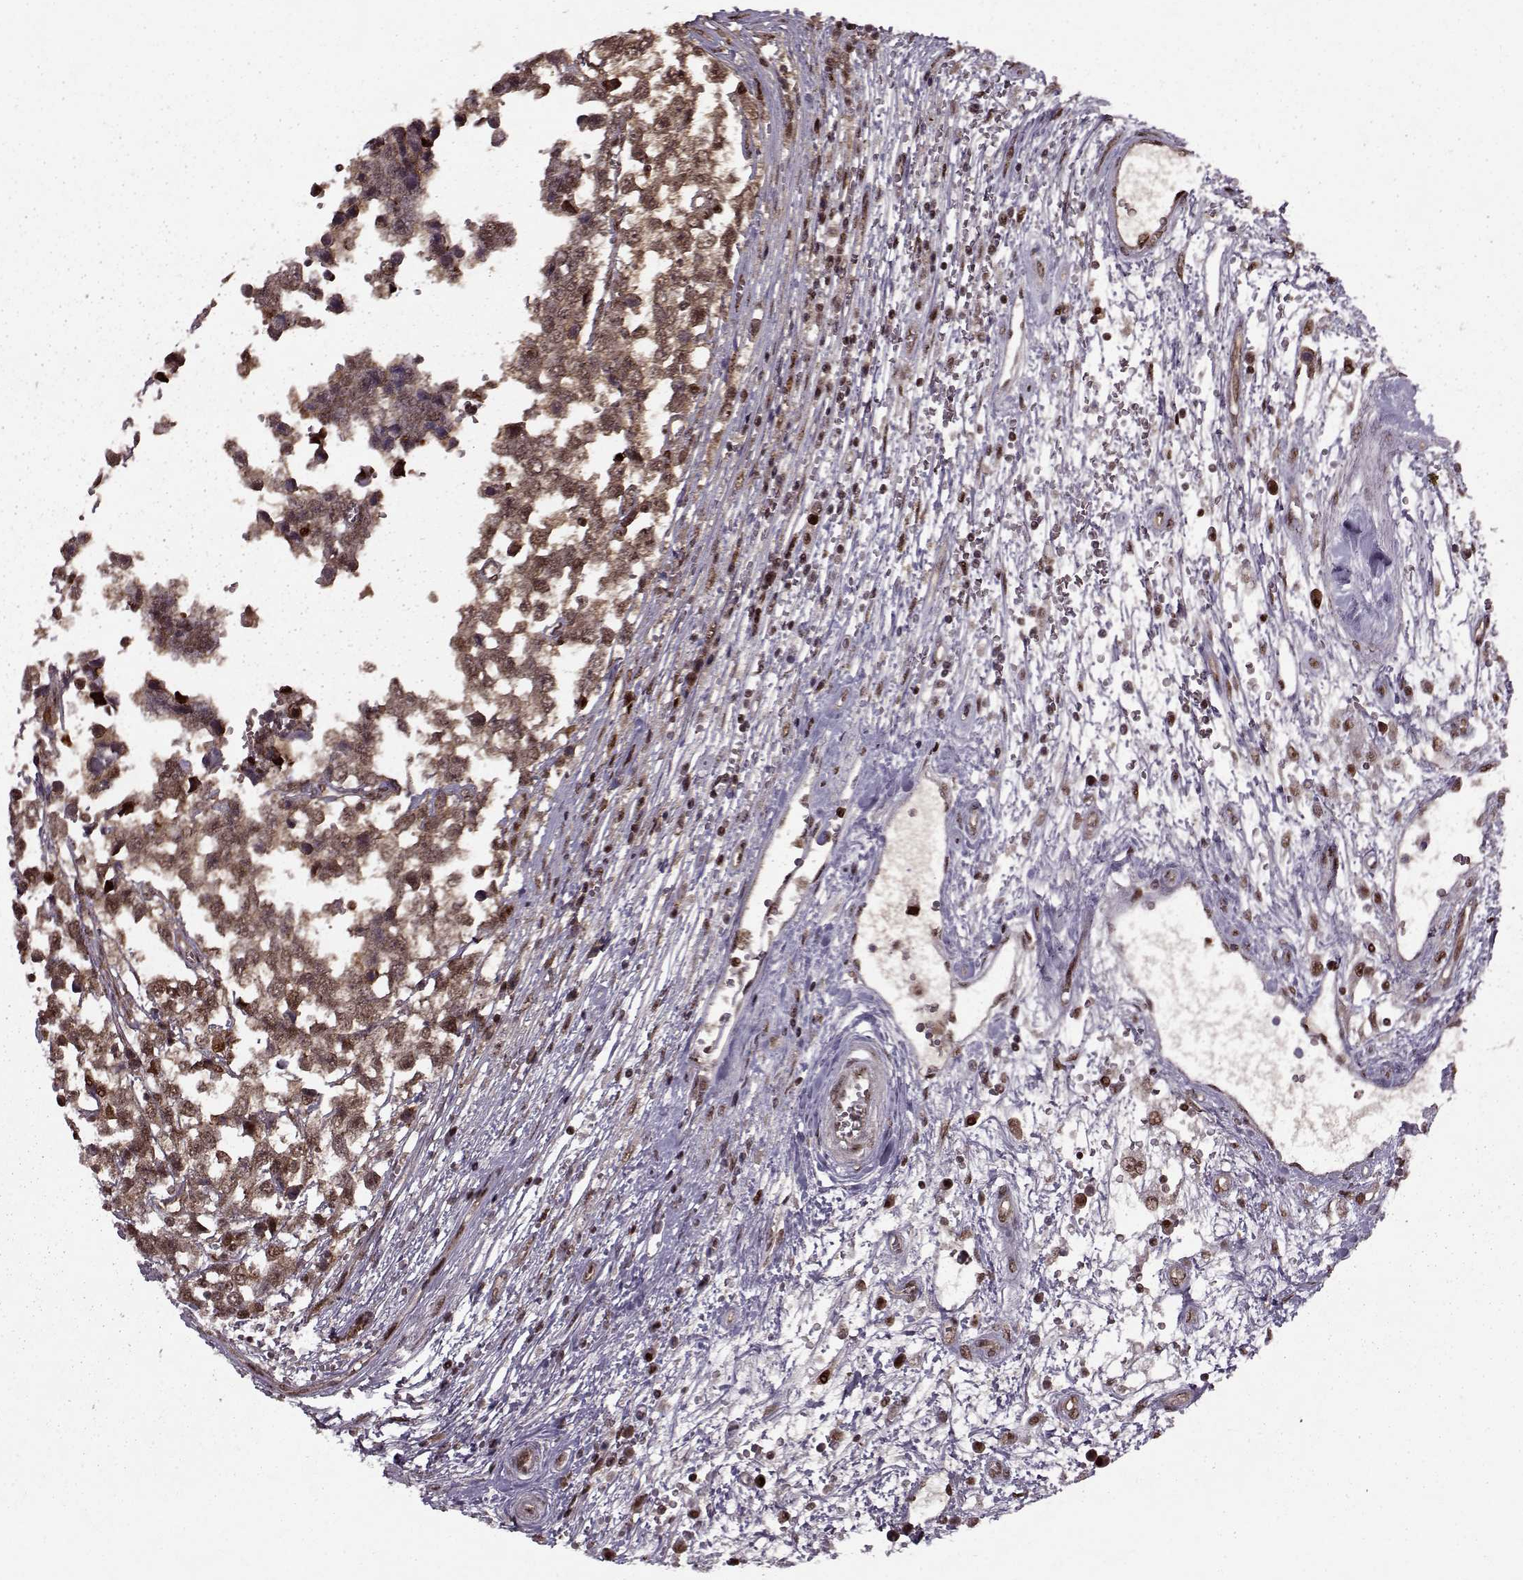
{"staining": {"intensity": "moderate", "quantity": ">75%", "location": "cytoplasmic/membranous"}, "tissue": "testis cancer", "cell_type": "Tumor cells", "image_type": "cancer", "snomed": [{"axis": "morphology", "description": "Normal tissue, NOS"}, {"axis": "morphology", "description": "Seminoma, NOS"}, {"axis": "topography", "description": "Testis"}, {"axis": "topography", "description": "Epididymis"}], "caption": "A medium amount of moderate cytoplasmic/membranous staining is seen in about >75% of tumor cells in testis cancer (seminoma) tissue.", "gene": "PSMA7", "patient": {"sex": "male", "age": 34}}